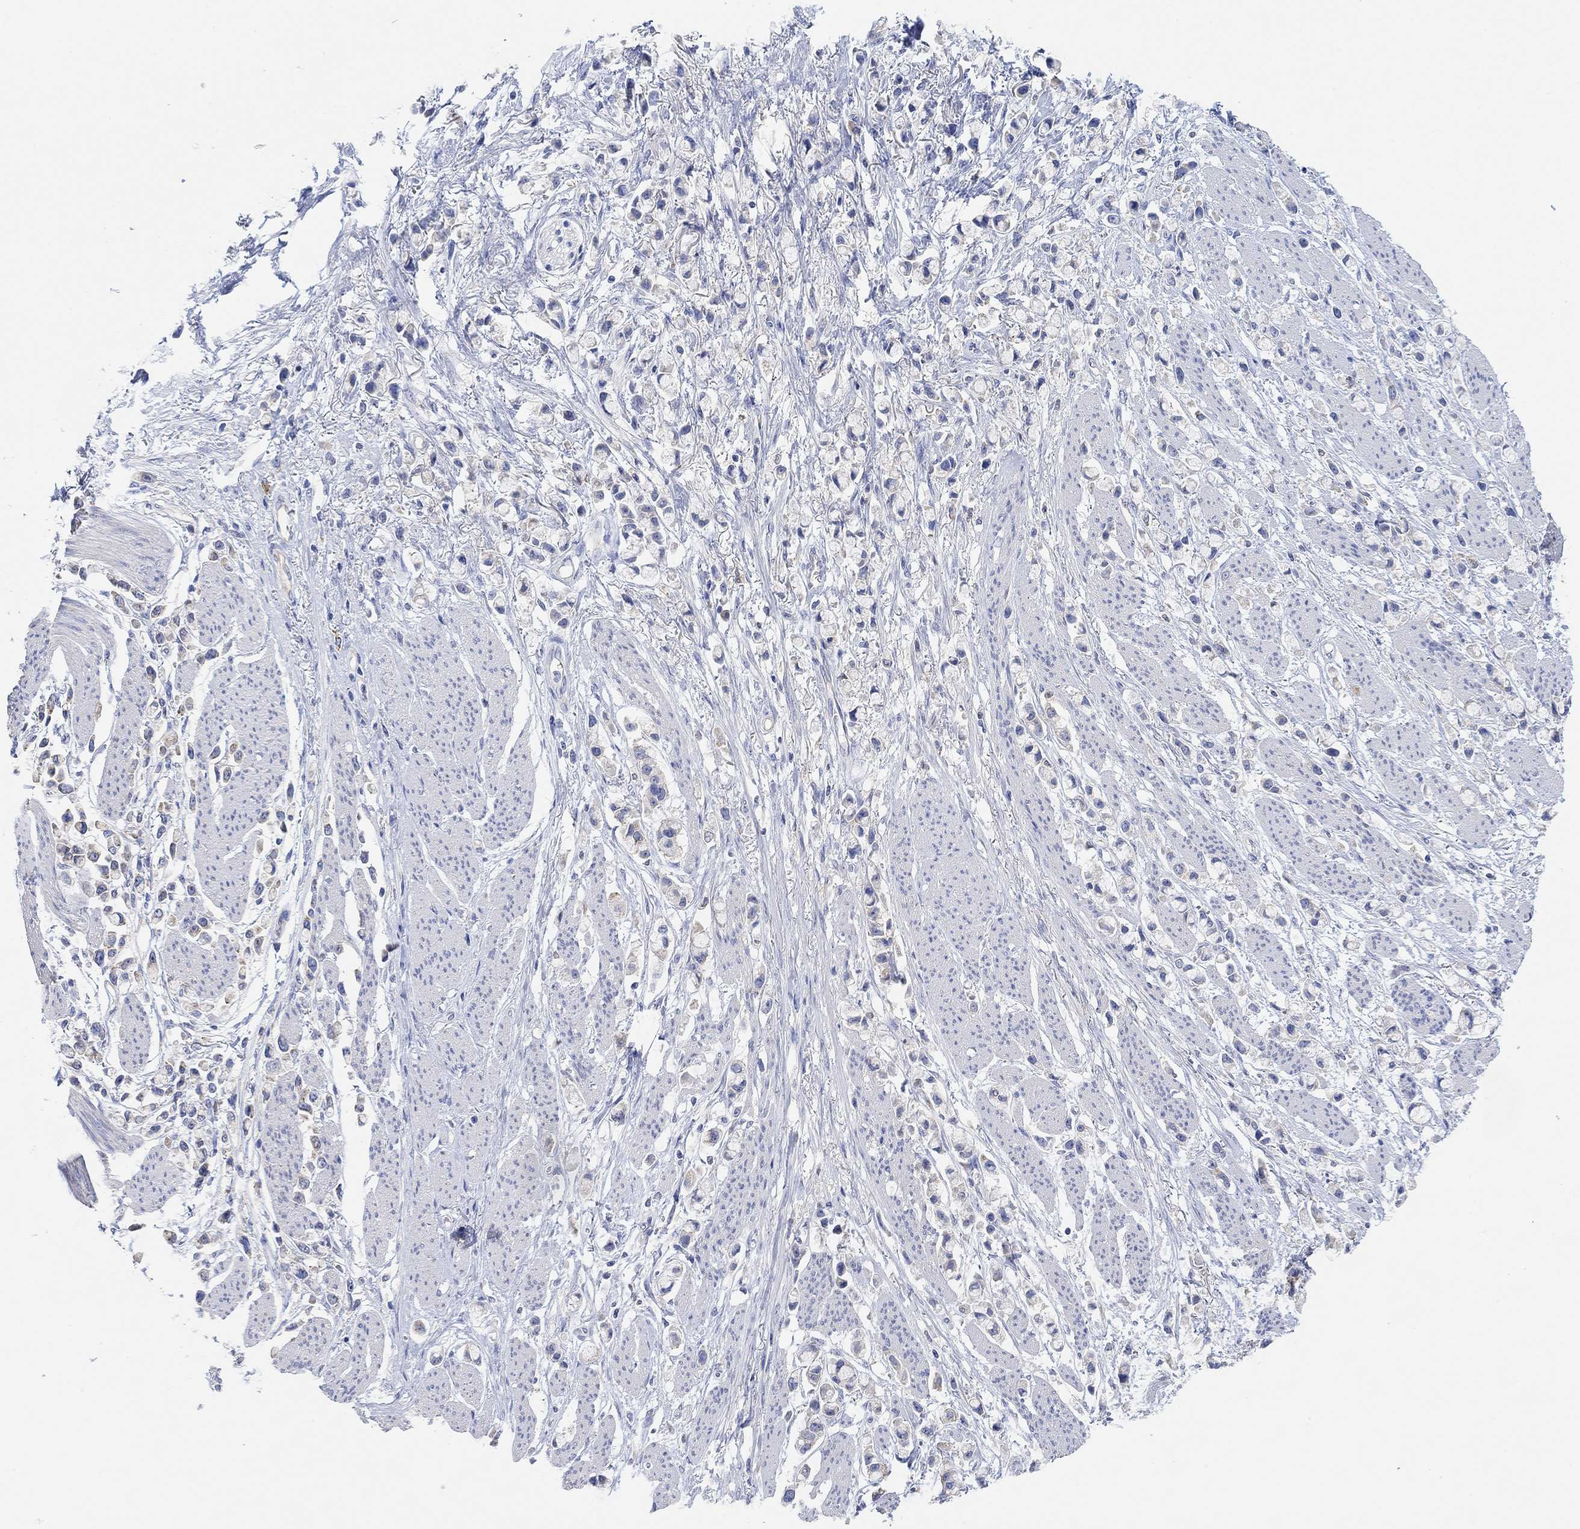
{"staining": {"intensity": "weak", "quantity": "<25%", "location": "cytoplasmic/membranous"}, "tissue": "stomach cancer", "cell_type": "Tumor cells", "image_type": "cancer", "snomed": [{"axis": "morphology", "description": "Adenocarcinoma, NOS"}, {"axis": "topography", "description": "Stomach"}], "caption": "Tumor cells are negative for brown protein staining in adenocarcinoma (stomach).", "gene": "RGS1", "patient": {"sex": "female", "age": 81}}